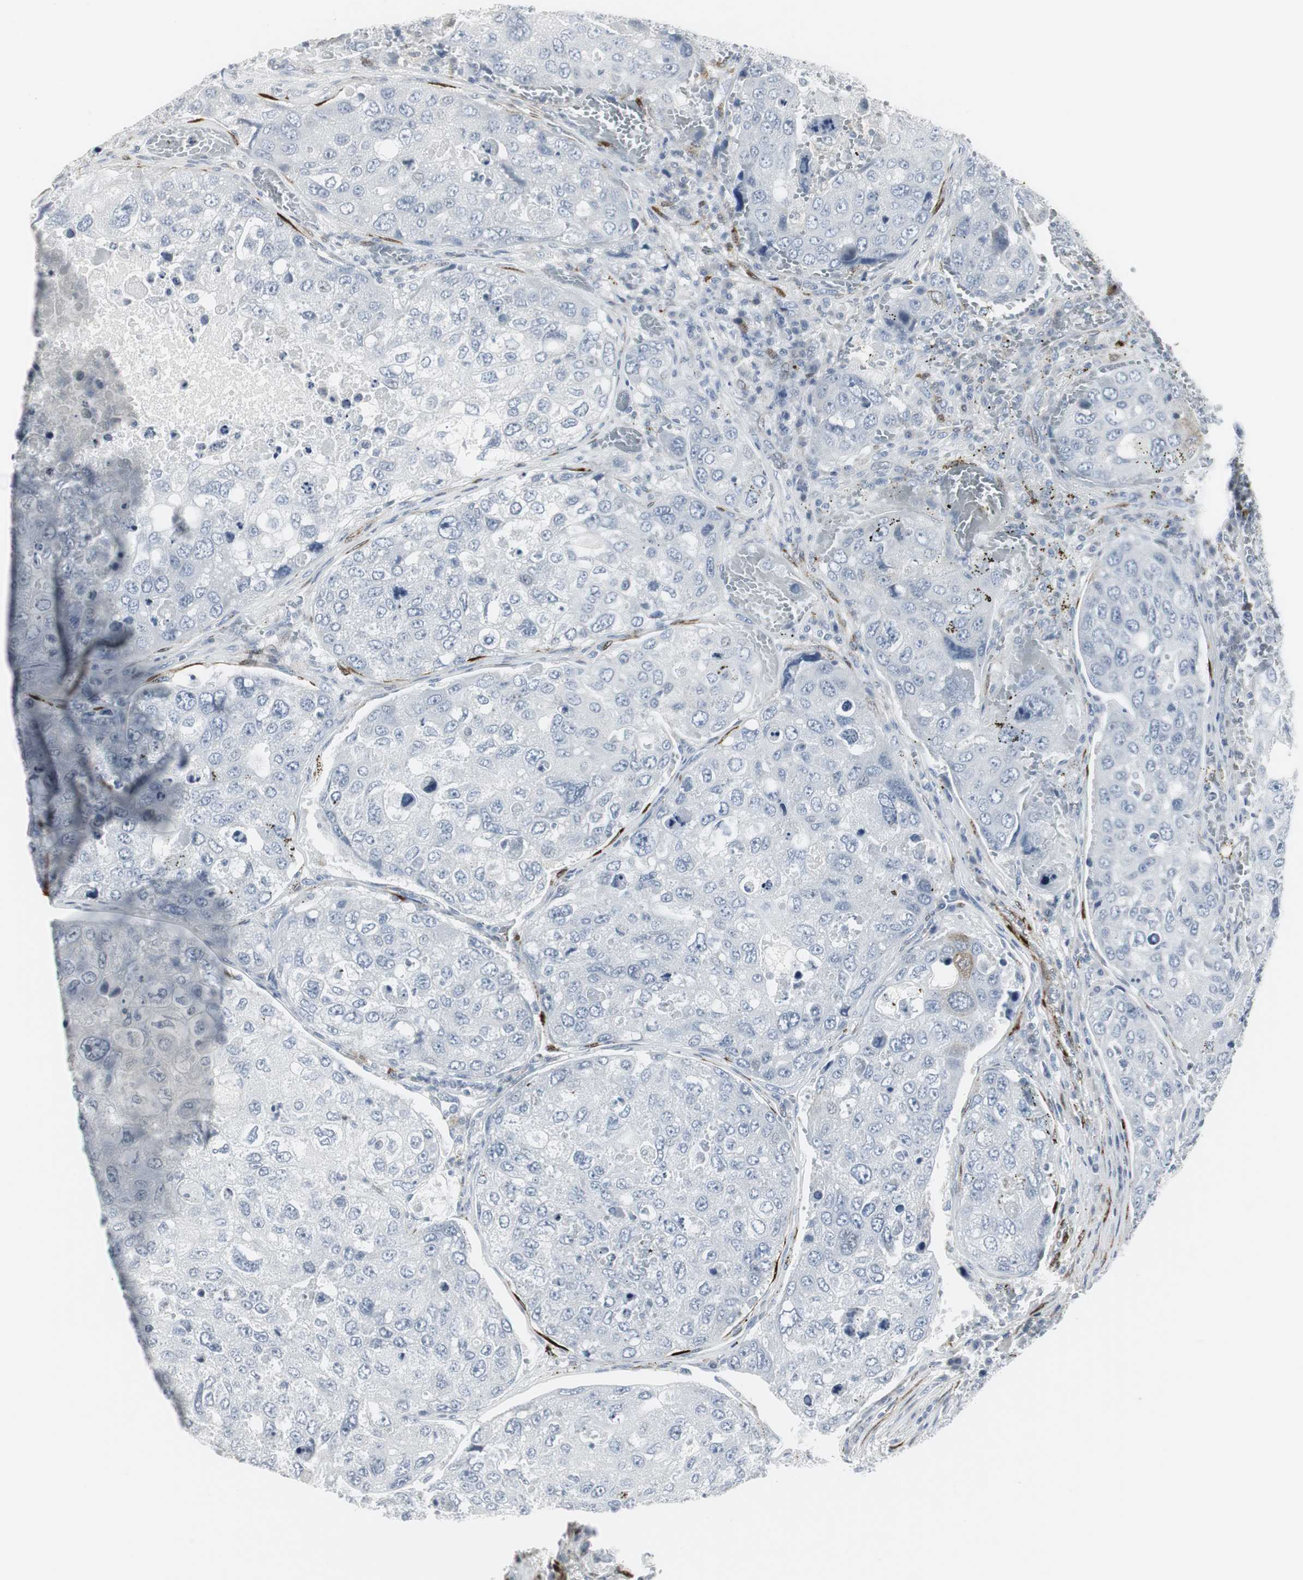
{"staining": {"intensity": "negative", "quantity": "none", "location": "none"}, "tissue": "urothelial cancer", "cell_type": "Tumor cells", "image_type": "cancer", "snomed": [{"axis": "morphology", "description": "Urothelial carcinoma, High grade"}, {"axis": "topography", "description": "Lymph node"}, {"axis": "topography", "description": "Urinary bladder"}], "caption": "DAB (3,3'-diaminobenzidine) immunohistochemical staining of urothelial carcinoma (high-grade) reveals no significant staining in tumor cells.", "gene": "PPP1R14A", "patient": {"sex": "male", "age": 51}}